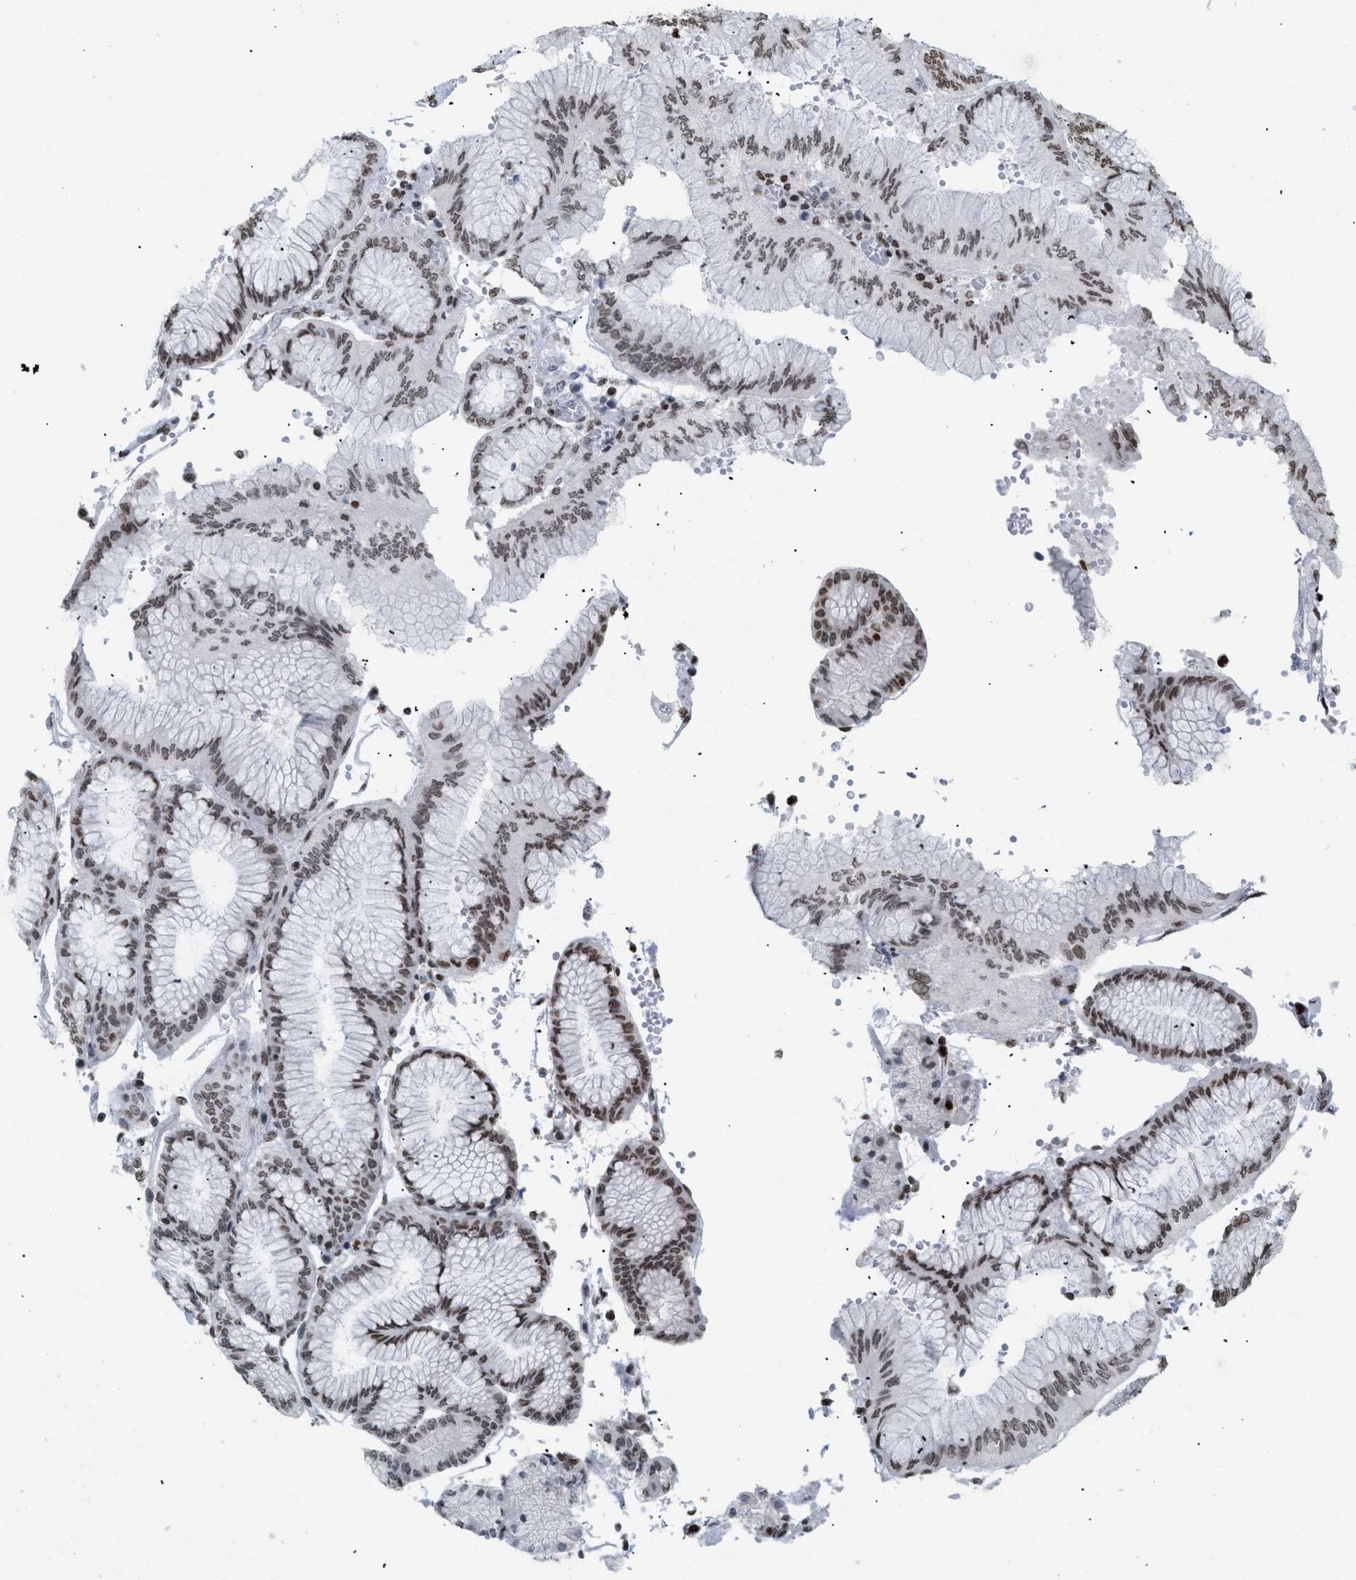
{"staining": {"intensity": "moderate", "quantity": ">75%", "location": "nuclear"}, "tissue": "stomach cancer", "cell_type": "Tumor cells", "image_type": "cancer", "snomed": [{"axis": "morphology", "description": "Adenocarcinoma, NOS"}, {"axis": "topography", "description": "Stomach"}], "caption": "Protein staining of adenocarcinoma (stomach) tissue demonstrates moderate nuclear expression in about >75% of tumor cells.", "gene": "HMGN2", "patient": {"sex": "male", "age": 76}}